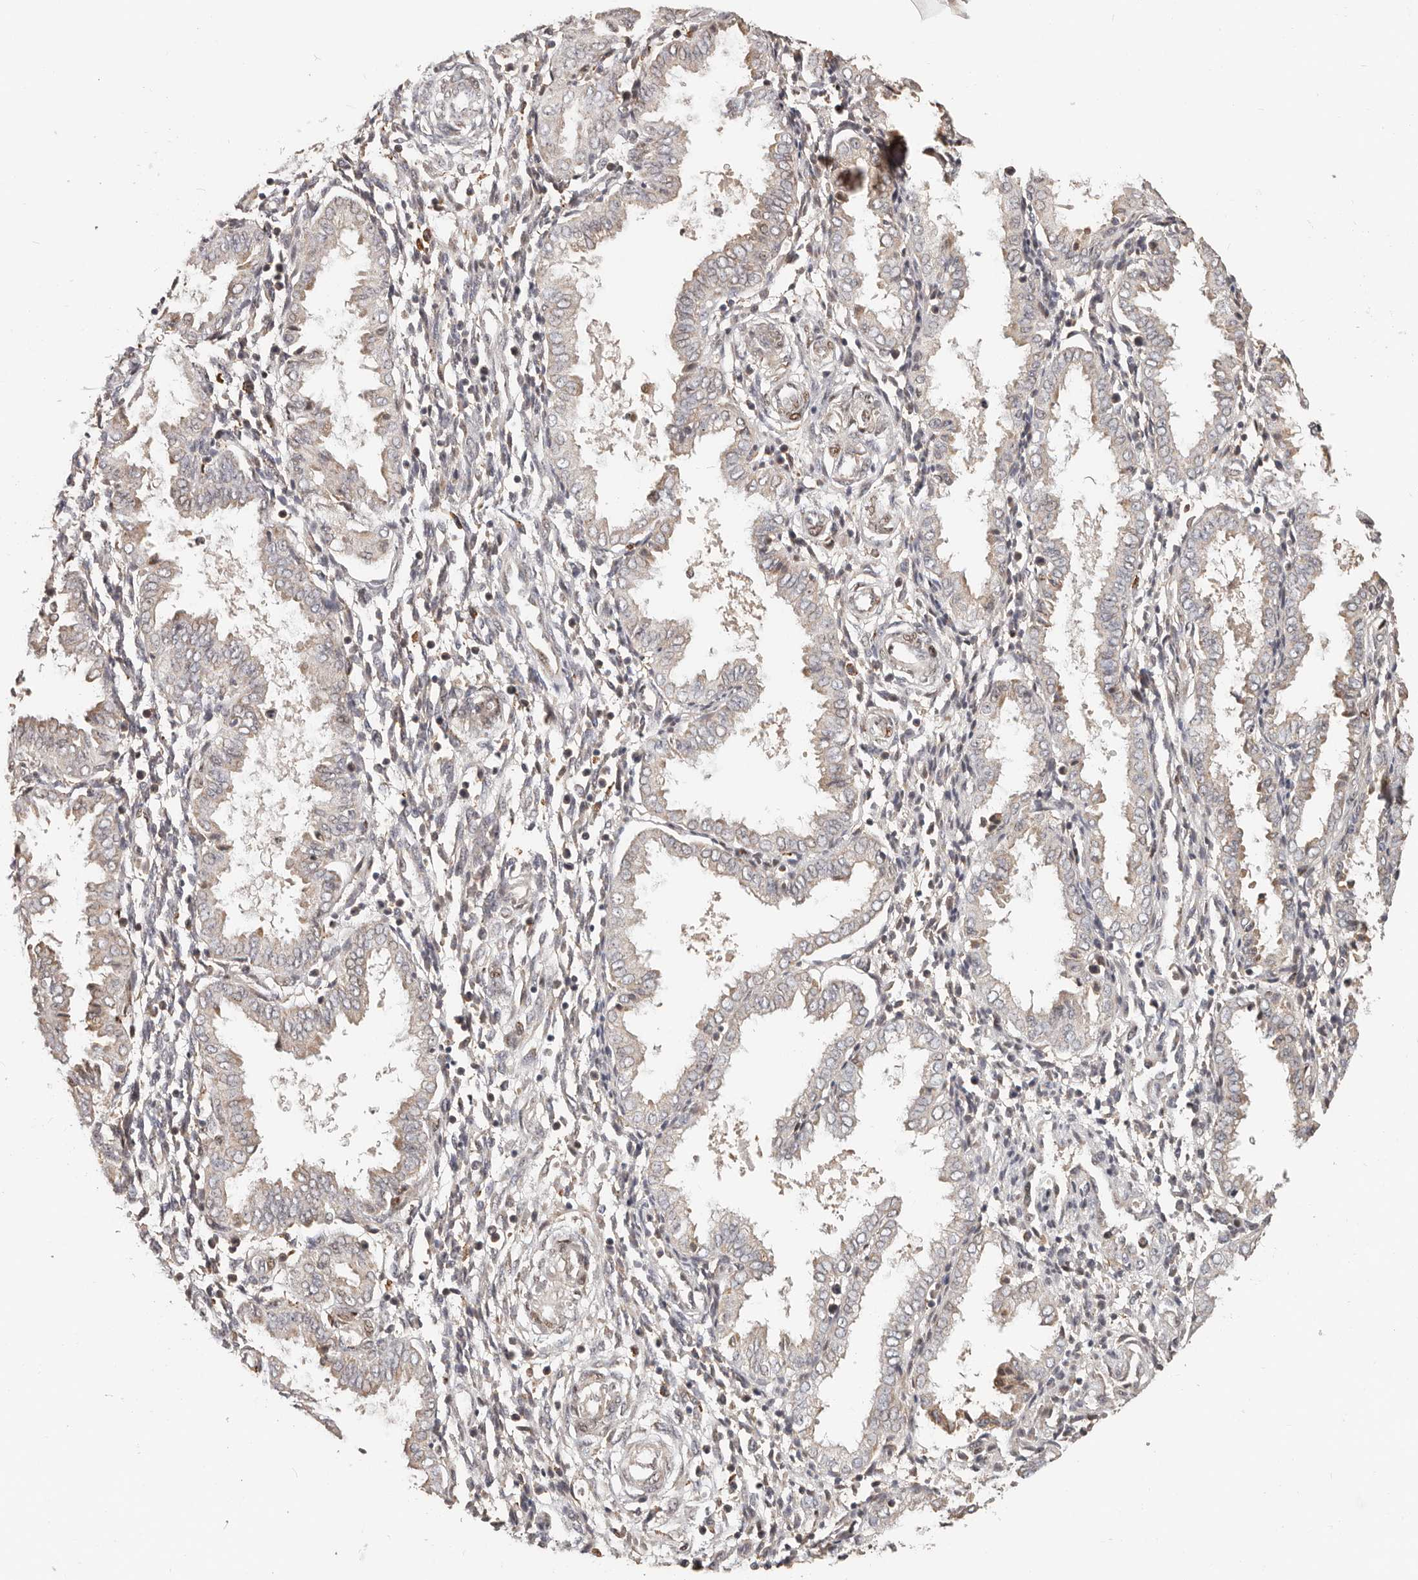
{"staining": {"intensity": "weak", "quantity": "25%-75%", "location": "nuclear"}, "tissue": "endometrium", "cell_type": "Cells in endometrial stroma", "image_type": "normal", "snomed": [{"axis": "morphology", "description": "Normal tissue, NOS"}, {"axis": "topography", "description": "Endometrium"}], "caption": "A brown stain shows weak nuclear staining of a protein in cells in endometrial stroma of normal human endometrium. (IHC, brightfield microscopy, high magnification).", "gene": "ZRANB1", "patient": {"sex": "female", "age": 33}}